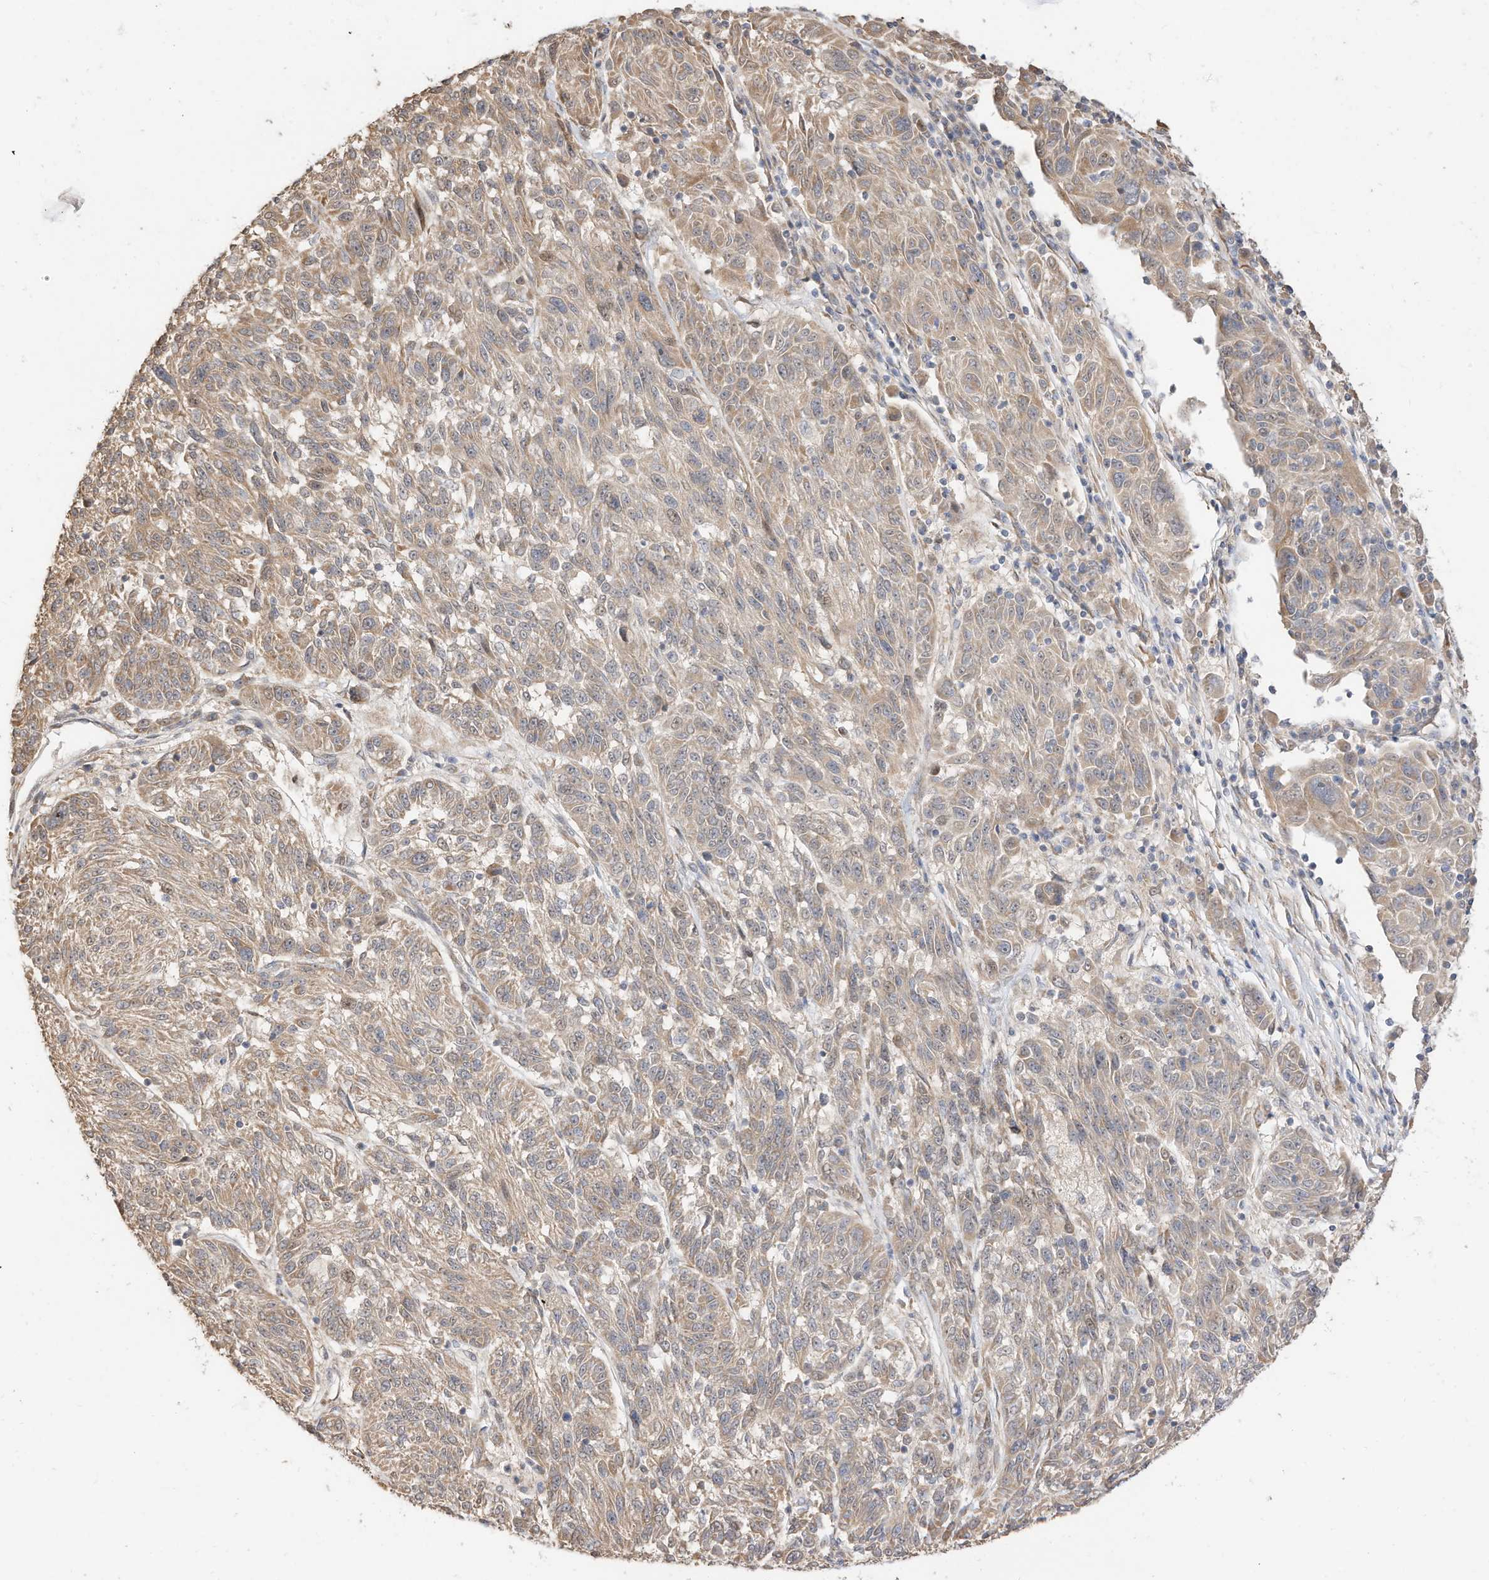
{"staining": {"intensity": "weak", "quantity": "25%-75%", "location": "cytoplasmic/membranous"}, "tissue": "melanoma", "cell_type": "Tumor cells", "image_type": "cancer", "snomed": [{"axis": "morphology", "description": "Malignant melanoma, NOS"}, {"axis": "topography", "description": "Skin"}], "caption": "Immunohistochemistry (DAB (3,3'-diaminobenzidine)) staining of melanoma demonstrates weak cytoplasmic/membranous protein staining in about 25%-75% of tumor cells. Immunohistochemistry (ihc) stains the protein in brown and the nuclei are stained blue.", "gene": "CAGE1", "patient": {"sex": "male", "age": 53}}